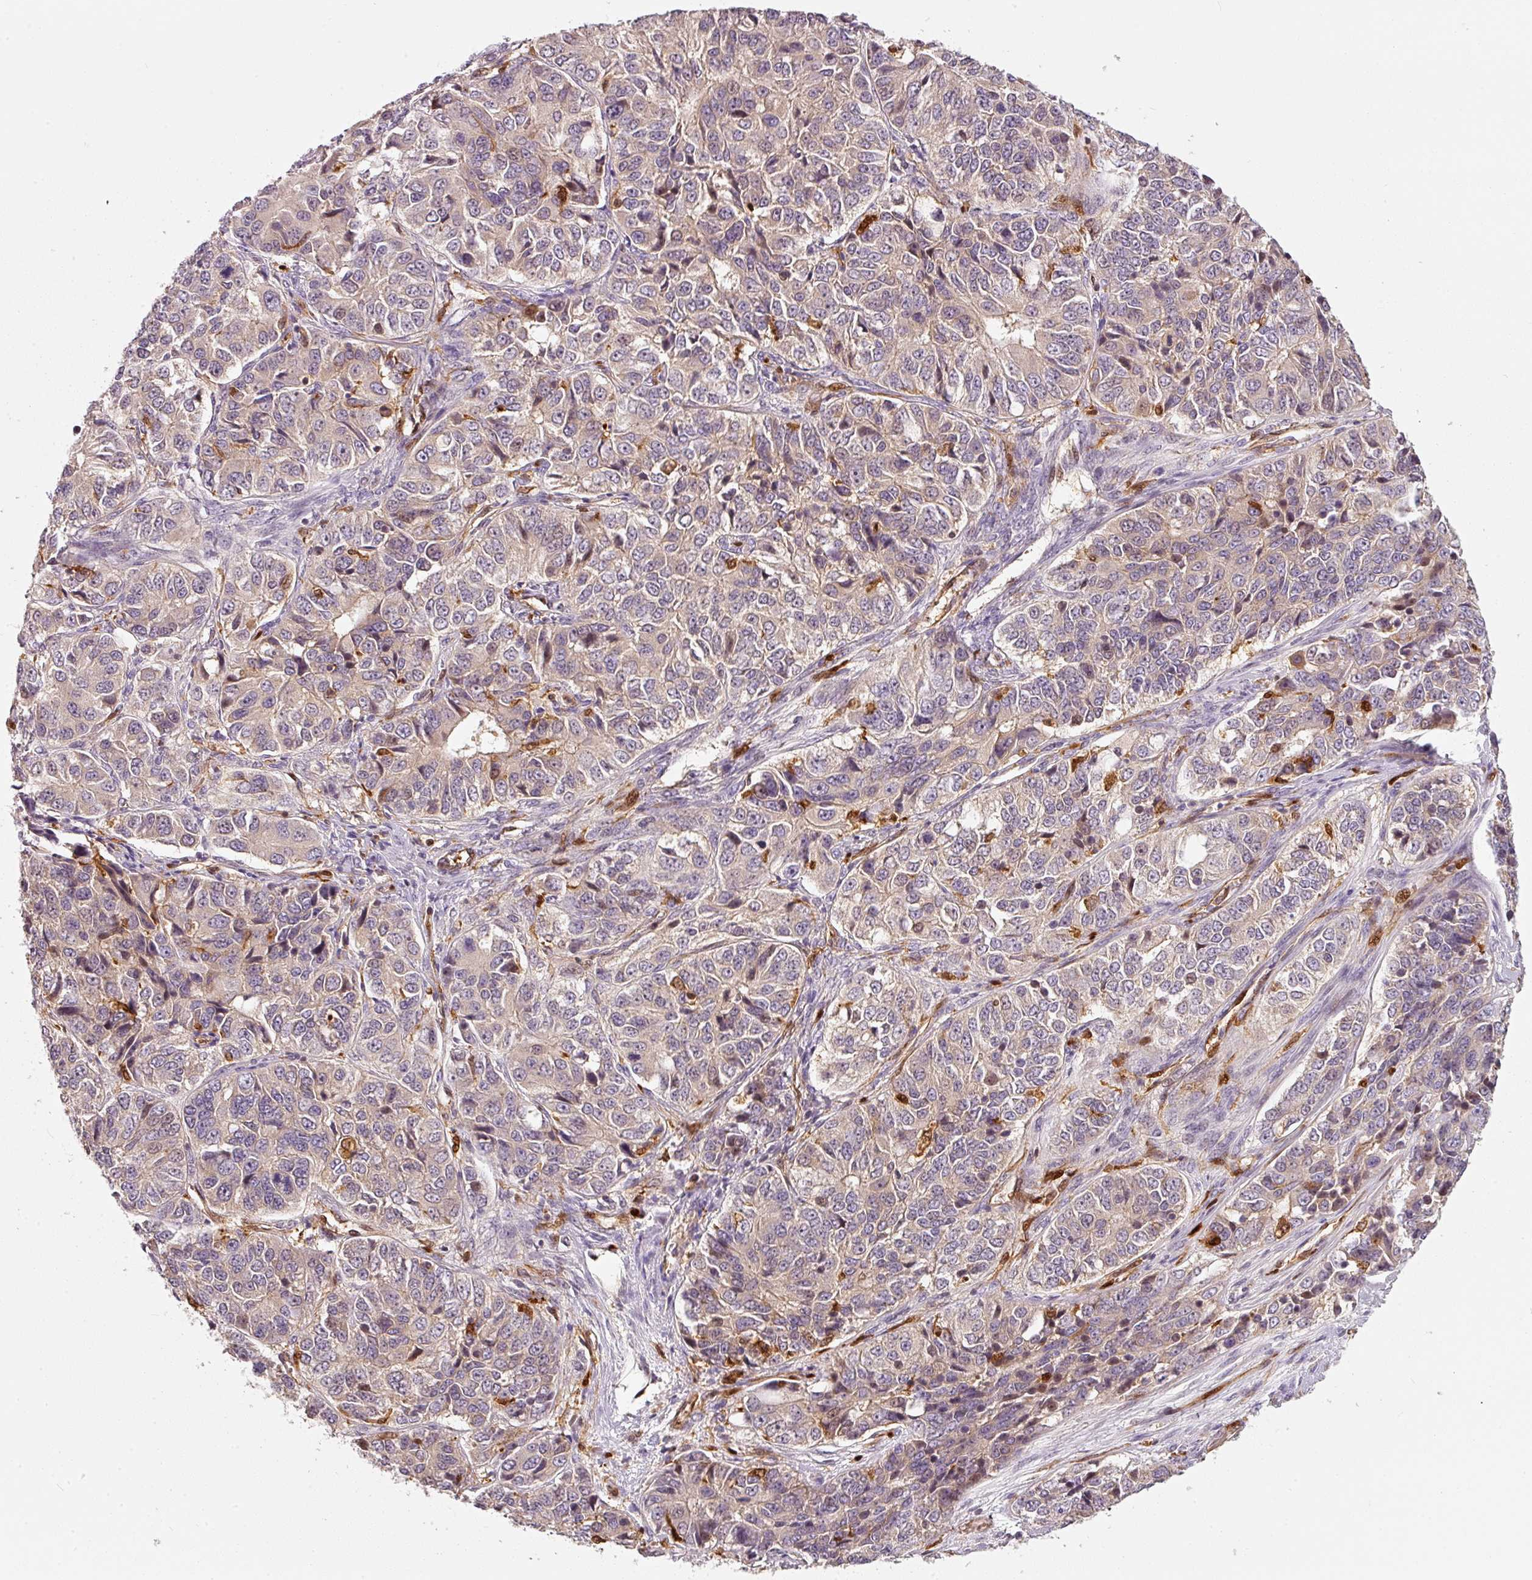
{"staining": {"intensity": "weak", "quantity": "<25%", "location": "cytoplasmic/membranous"}, "tissue": "ovarian cancer", "cell_type": "Tumor cells", "image_type": "cancer", "snomed": [{"axis": "morphology", "description": "Carcinoma, endometroid"}, {"axis": "topography", "description": "Ovary"}], "caption": "Endometroid carcinoma (ovarian) was stained to show a protein in brown. There is no significant positivity in tumor cells.", "gene": "IQGAP2", "patient": {"sex": "female", "age": 51}}